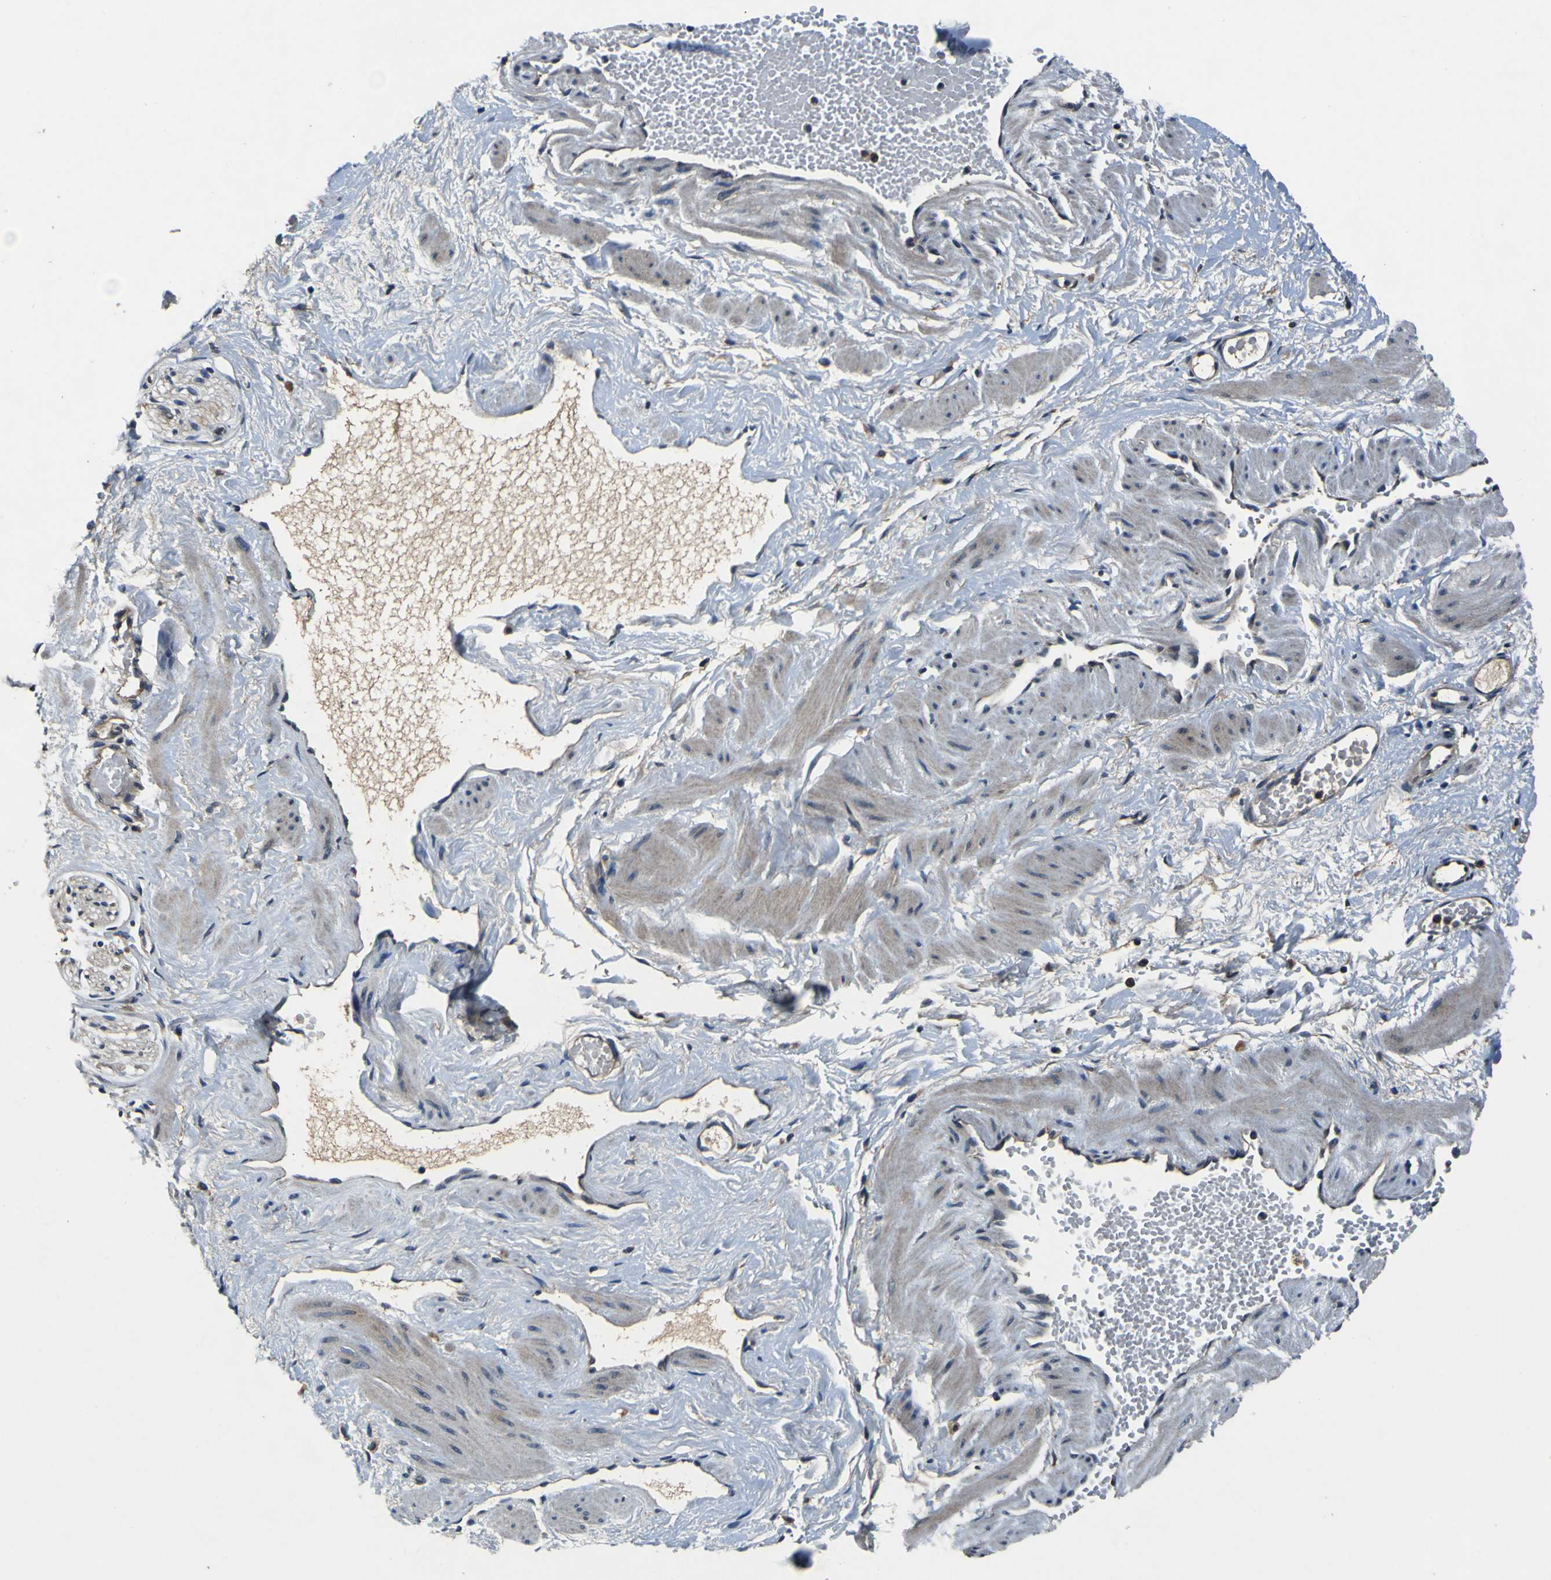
{"staining": {"intensity": "negative", "quantity": "none", "location": "none"}, "tissue": "adipose tissue", "cell_type": "Adipocytes", "image_type": "normal", "snomed": [{"axis": "morphology", "description": "Normal tissue, NOS"}, {"axis": "topography", "description": "Soft tissue"}, {"axis": "topography", "description": "Vascular tissue"}], "caption": "Immunohistochemistry photomicrograph of unremarkable adipose tissue stained for a protein (brown), which reveals no positivity in adipocytes.", "gene": "EPHB4", "patient": {"sex": "female", "age": 35}}